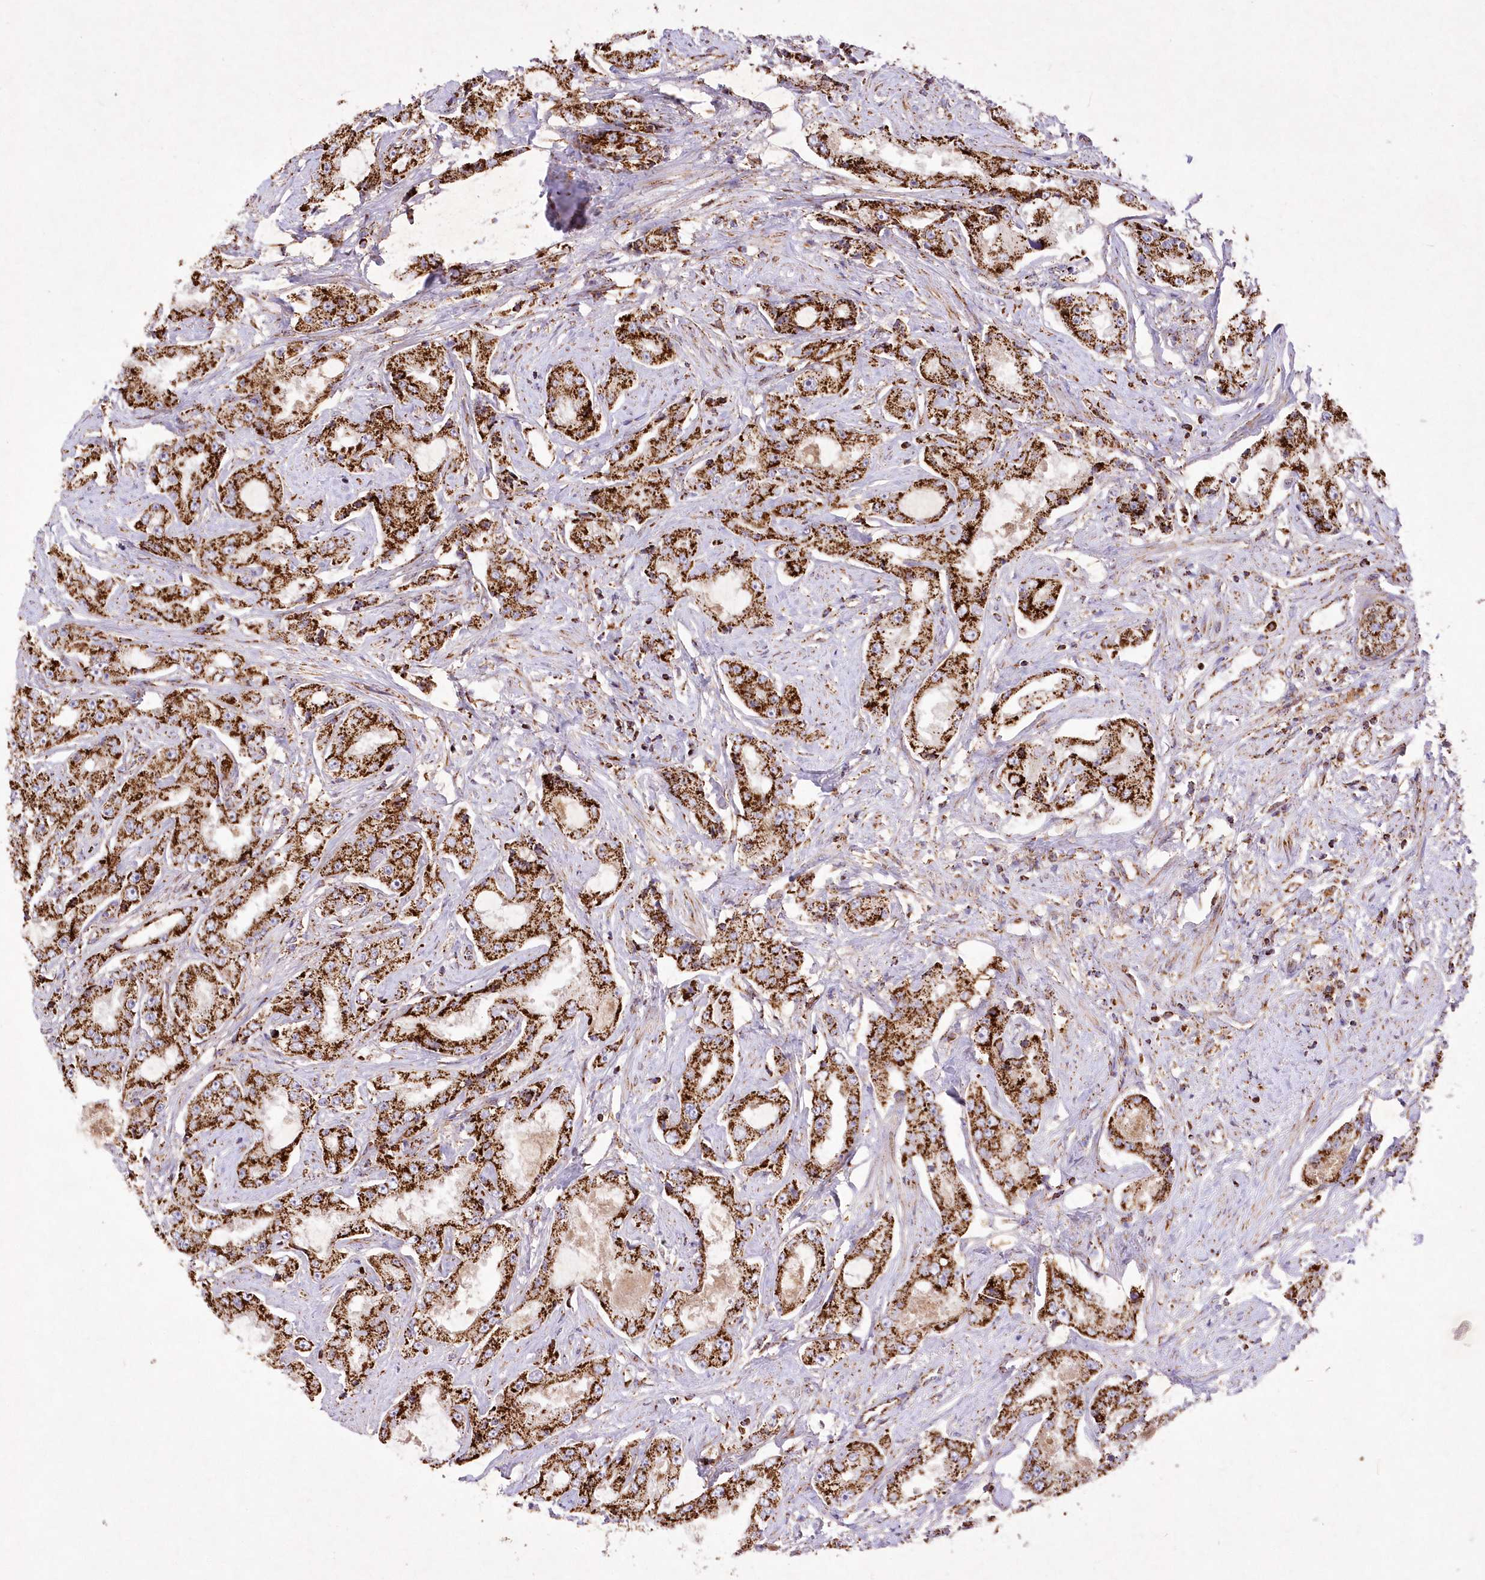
{"staining": {"intensity": "strong", "quantity": ">75%", "location": "nuclear"}, "tissue": "prostate cancer", "cell_type": "Tumor cells", "image_type": "cancer", "snomed": [{"axis": "morphology", "description": "Adenocarcinoma, High grade"}, {"axis": "topography", "description": "Prostate"}], "caption": "Immunohistochemistry (IHC) staining of prostate cancer (high-grade adenocarcinoma), which demonstrates high levels of strong nuclear positivity in approximately >75% of tumor cells indicating strong nuclear protein positivity. The staining was performed using DAB (3,3'-diaminobenzidine) (brown) for protein detection and nuclei were counterstained in hematoxylin (blue).", "gene": "ASNSD1", "patient": {"sex": "male", "age": 73}}